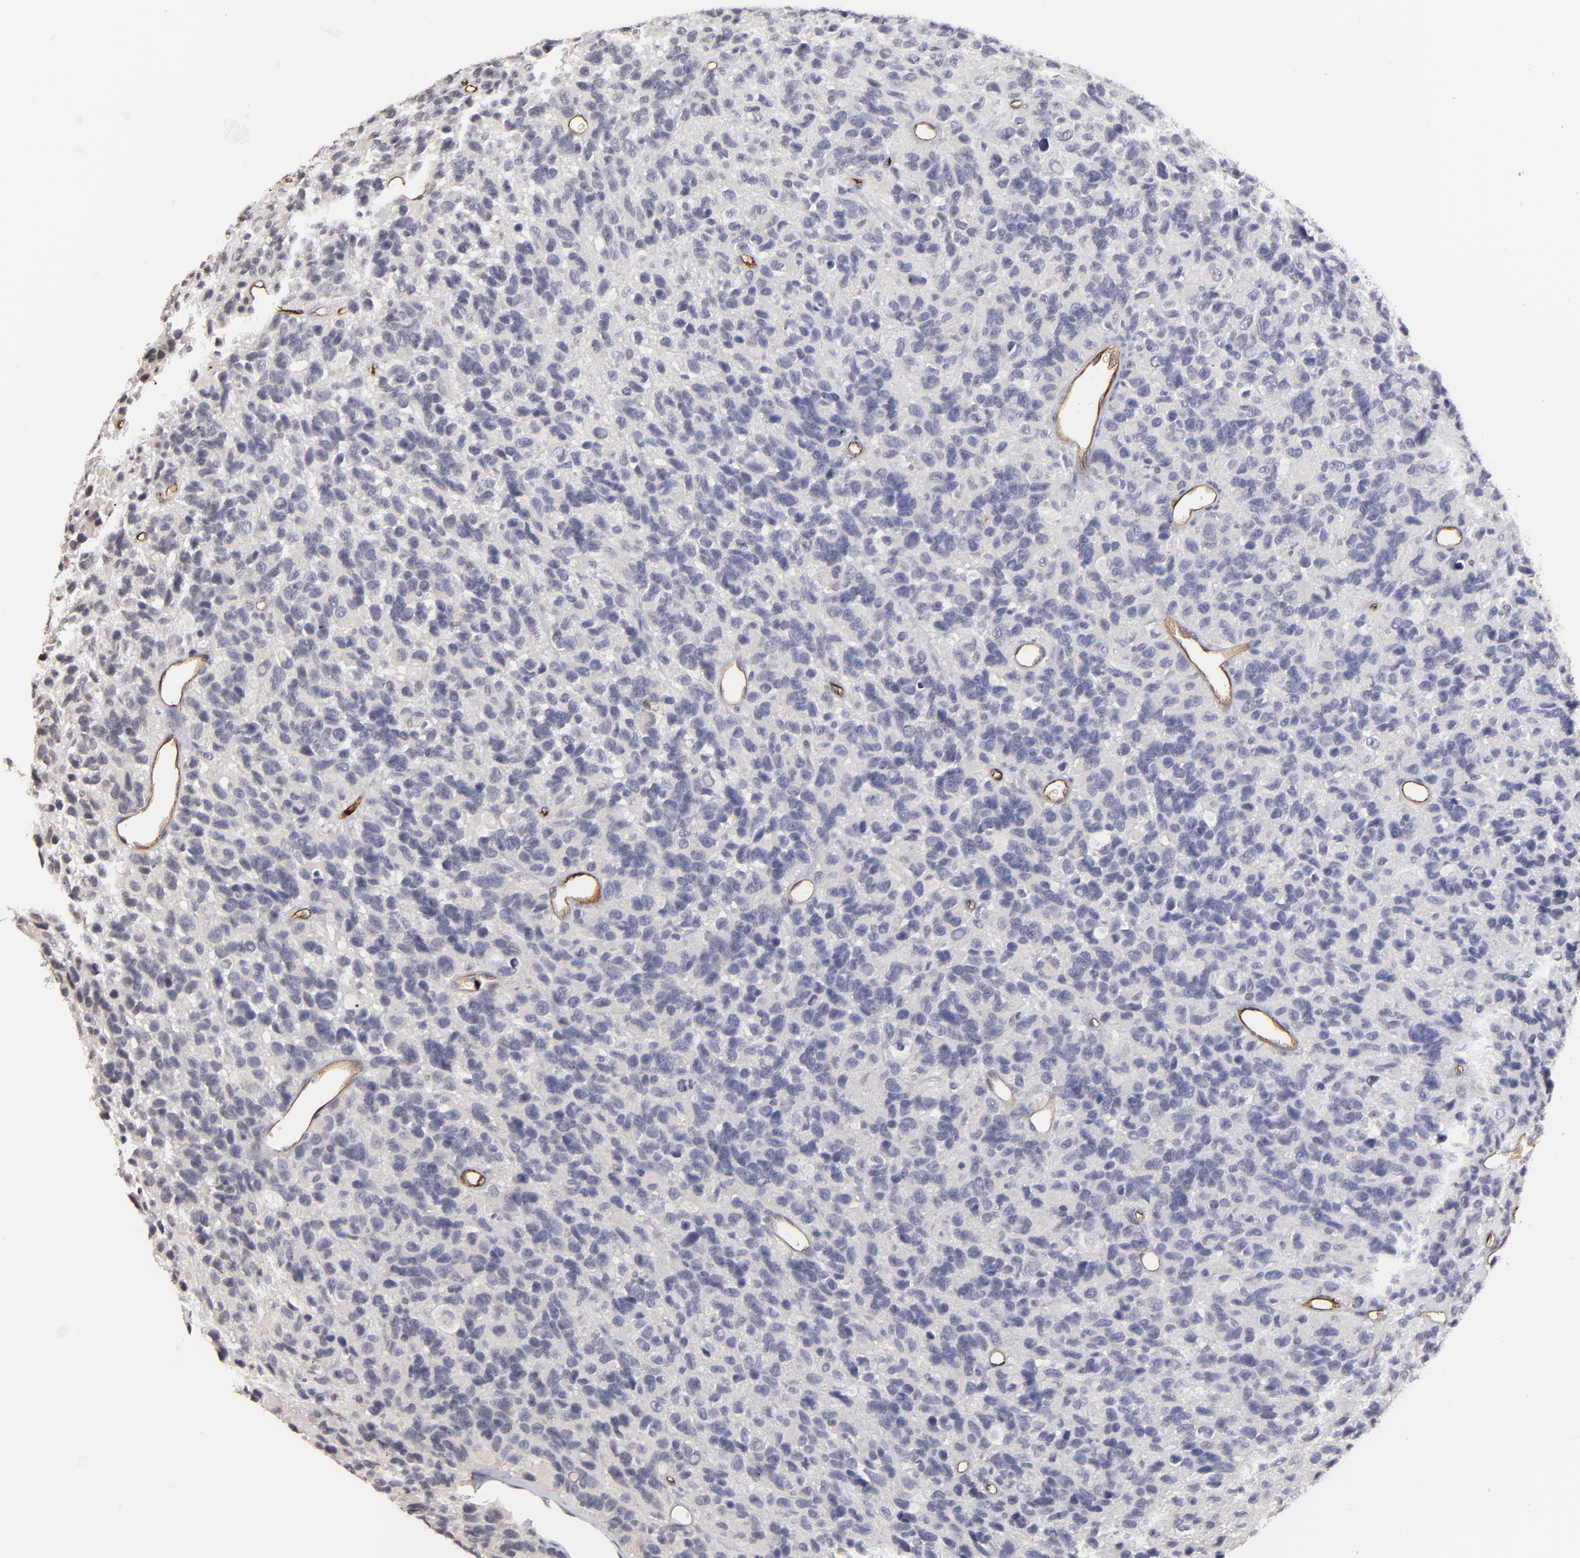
{"staining": {"intensity": "negative", "quantity": "none", "location": "none"}, "tissue": "glioma", "cell_type": "Tumor cells", "image_type": "cancer", "snomed": [{"axis": "morphology", "description": "Glioma, malignant, High grade"}, {"axis": "topography", "description": "Brain"}], "caption": "An image of malignant high-grade glioma stained for a protein displays no brown staining in tumor cells.", "gene": "DYSF", "patient": {"sex": "male", "age": 77}}